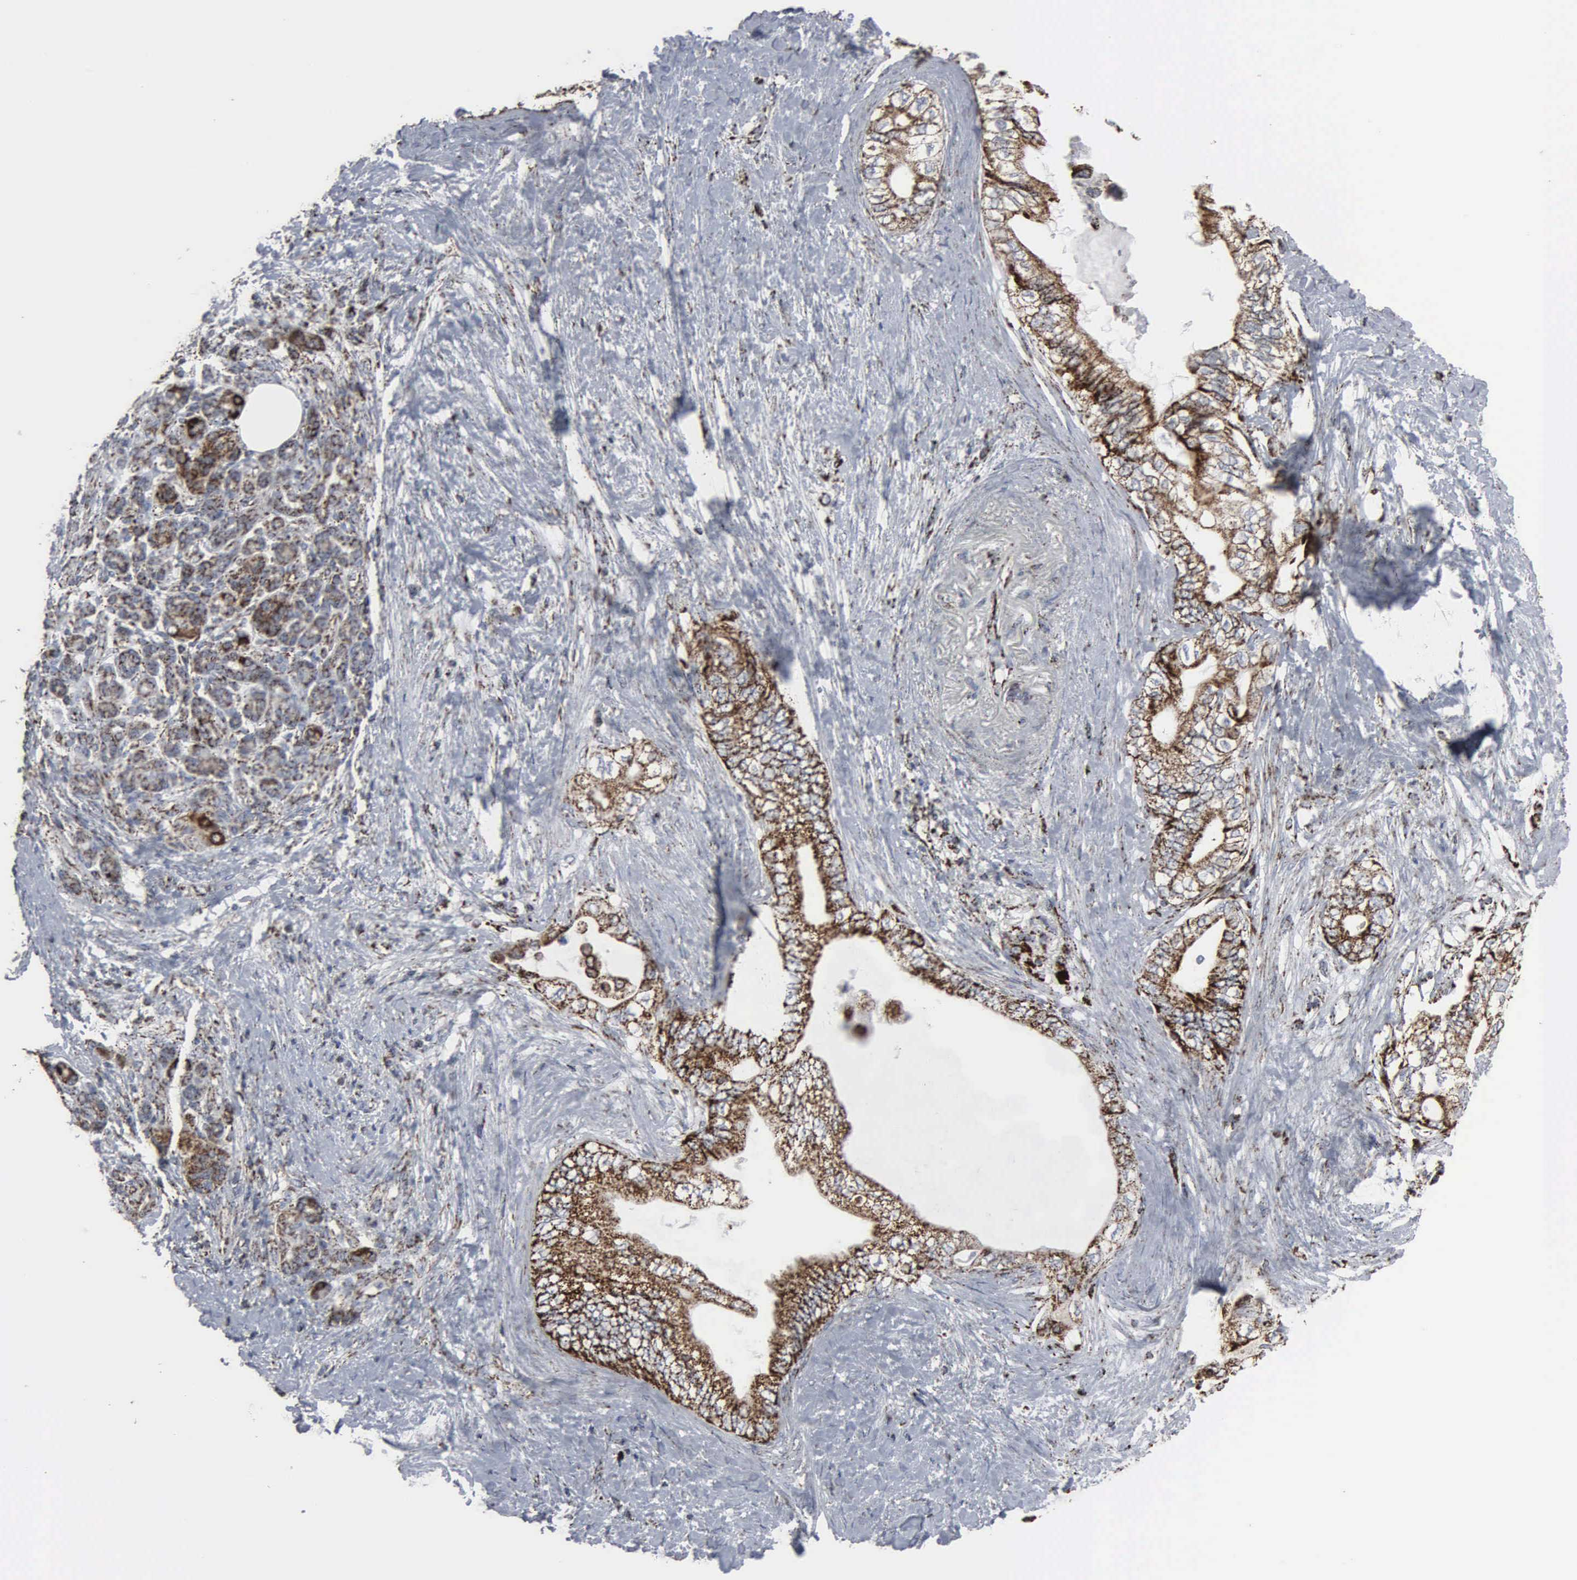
{"staining": {"intensity": "strong", "quantity": ">75%", "location": "cytoplasmic/membranous"}, "tissue": "pancreatic cancer", "cell_type": "Tumor cells", "image_type": "cancer", "snomed": [{"axis": "morphology", "description": "Adenocarcinoma, NOS"}, {"axis": "topography", "description": "Pancreas"}], "caption": "A micrograph of adenocarcinoma (pancreatic) stained for a protein demonstrates strong cytoplasmic/membranous brown staining in tumor cells.", "gene": "HSPA9", "patient": {"sex": "female", "age": 66}}